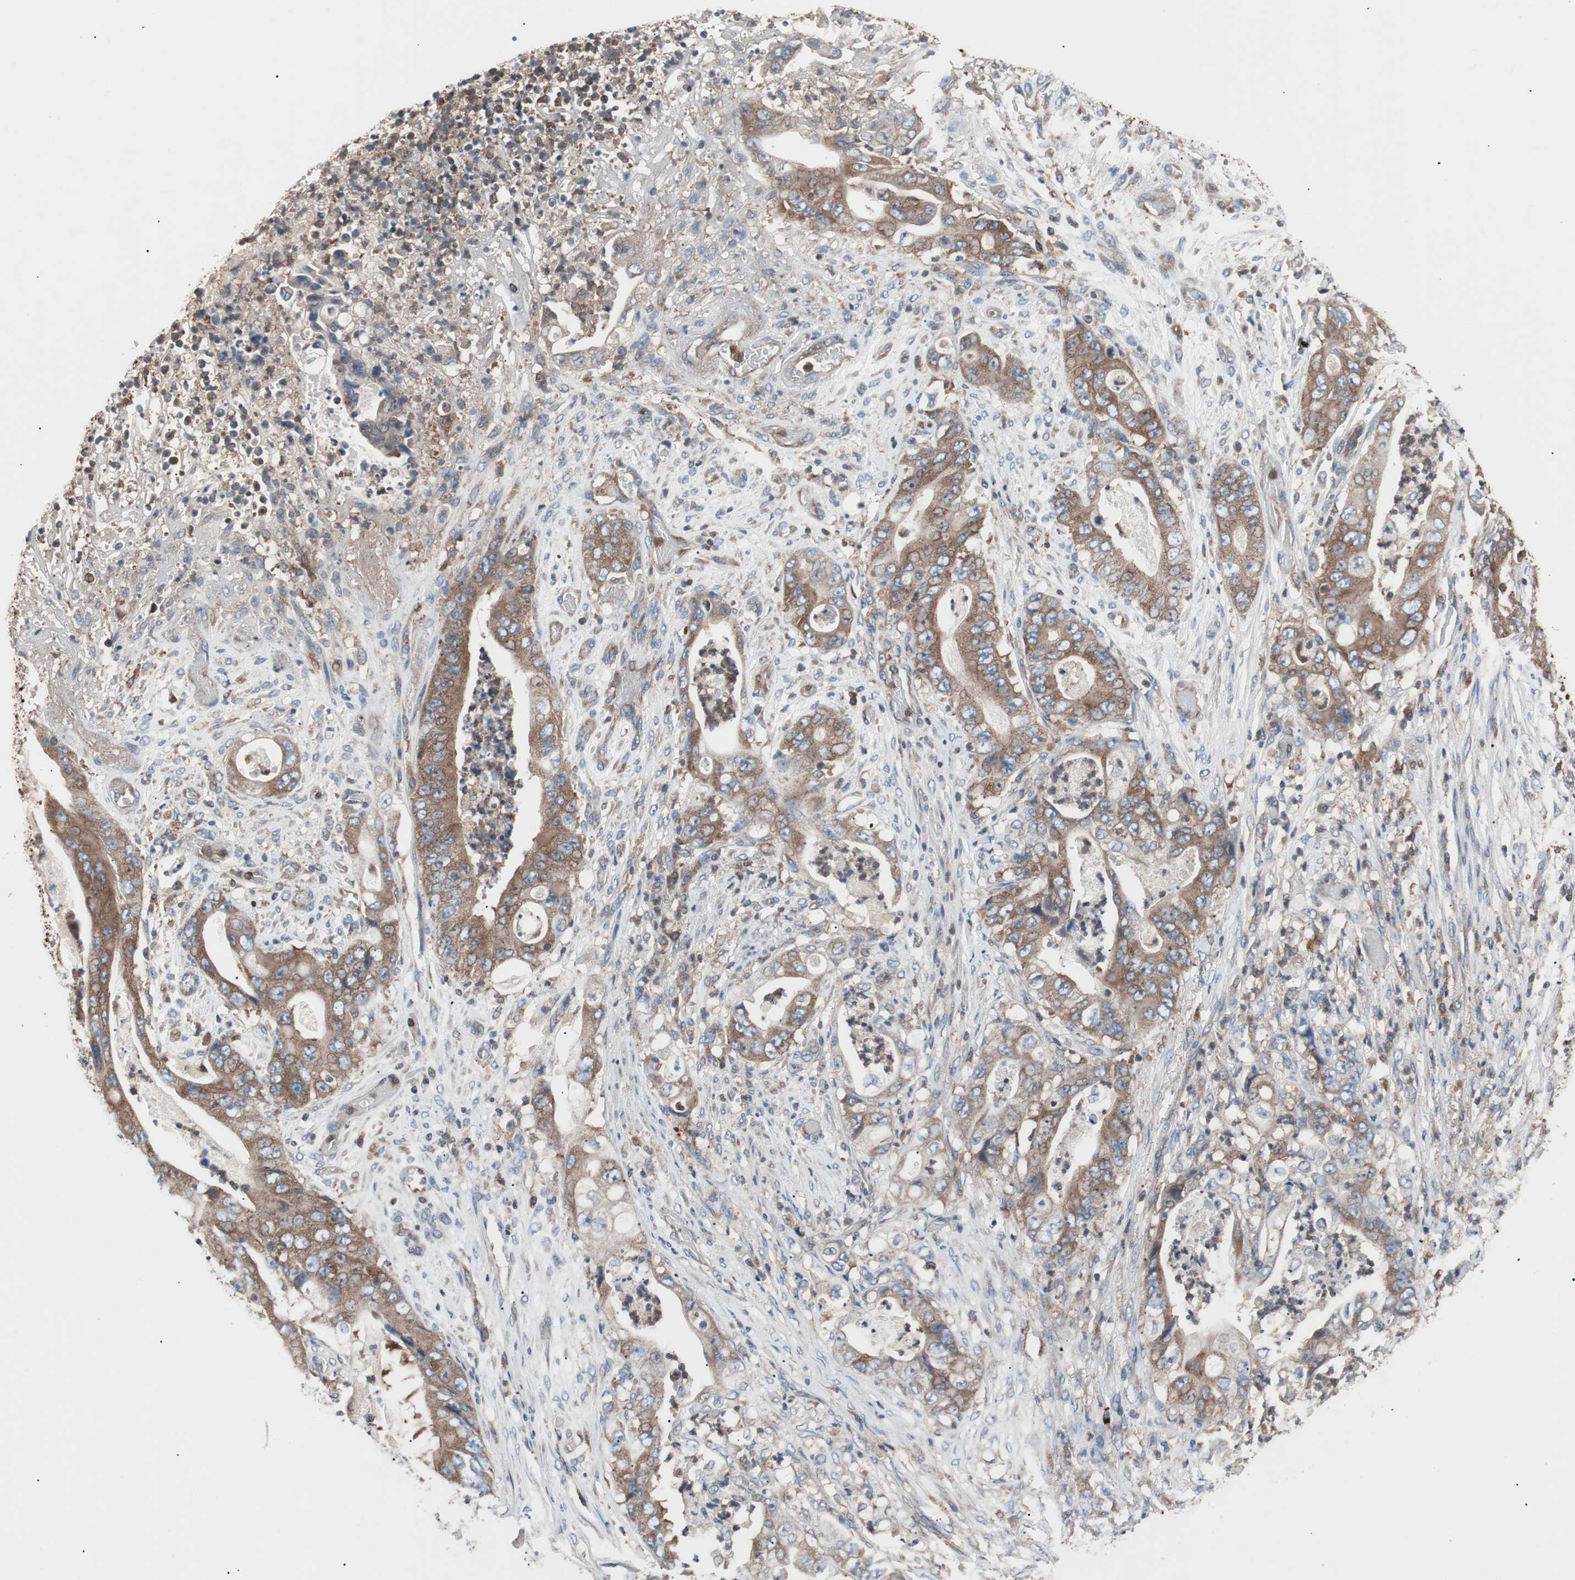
{"staining": {"intensity": "moderate", "quantity": ">75%", "location": "cytoplasmic/membranous"}, "tissue": "stomach cancer", "cell_type": "Tumor cells", "image_type": "cancer", "snomed": [{"axis": "morphology", "description": "Adenocarcinoma, NOS"}, {"axis": "topography", "description": "Stomach"}], "caption": "Immunohistochemical staining of human stomach cancer (adenocarcinoma) displays medium levels of moderate cytoplasmic/membranous protein positivity in about >75% of tumor cells.", "gene": "PIK3R1", "patient": {"sex": "female", "age": 73}}